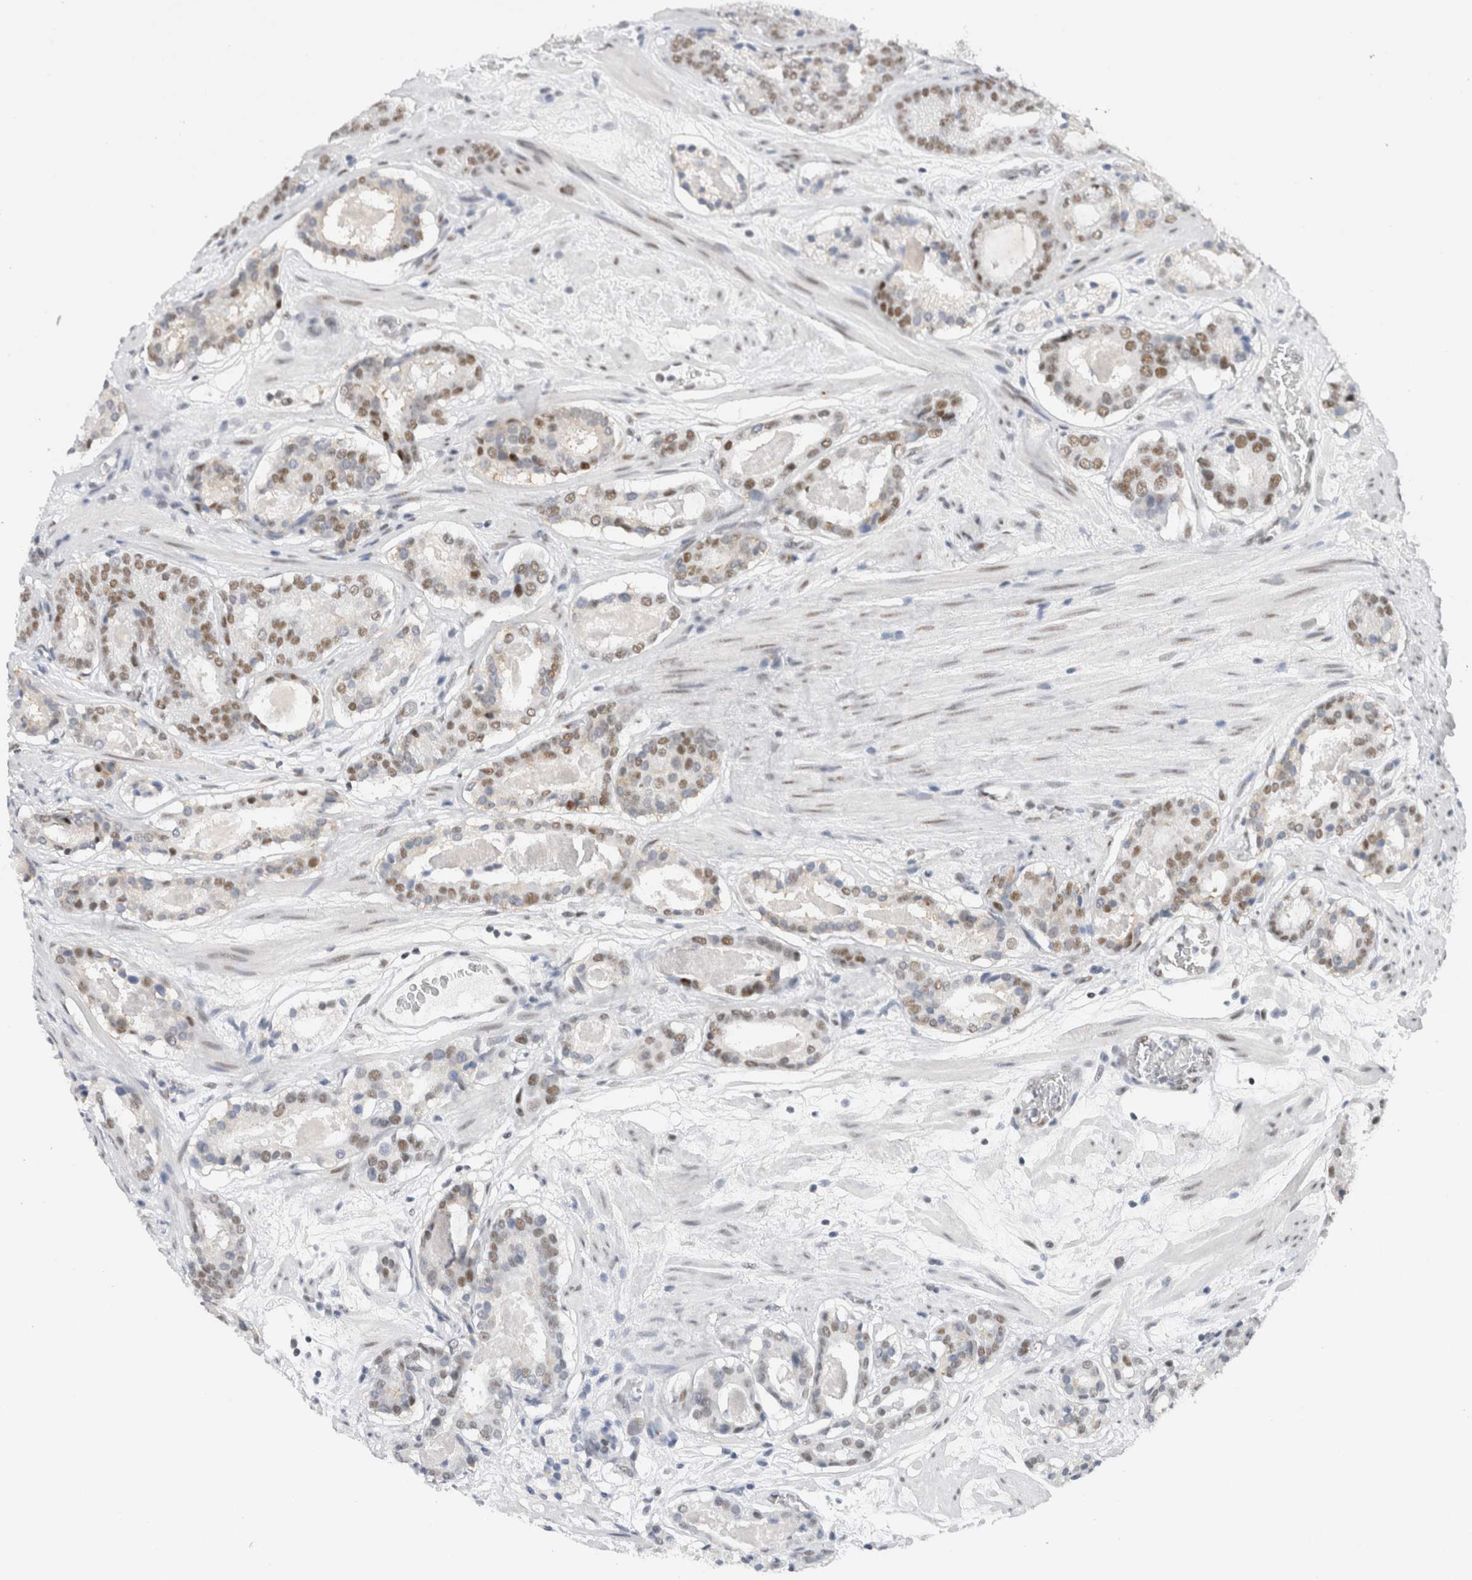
{"staining": {"intensity": "moderate", "quantity": ">75%", "location": "nuclear"}, "tissue": "prostate cancer", "cell_type": "Tumor cells", "image_type": "cancer", "snomed": [{"axis": "morphology", "description": "Adenocarcinoma, Low grade"}, {"axis": "topography", "description": "Prostate"}], "caption": "Low-grade adenocarcinoma (prostate) stained with a brown dye displays moderate nuclear positive expression in about >75% of tumor cells.", "gene": "COPS7A", "patient": {"sex": "male", "age": 69}}